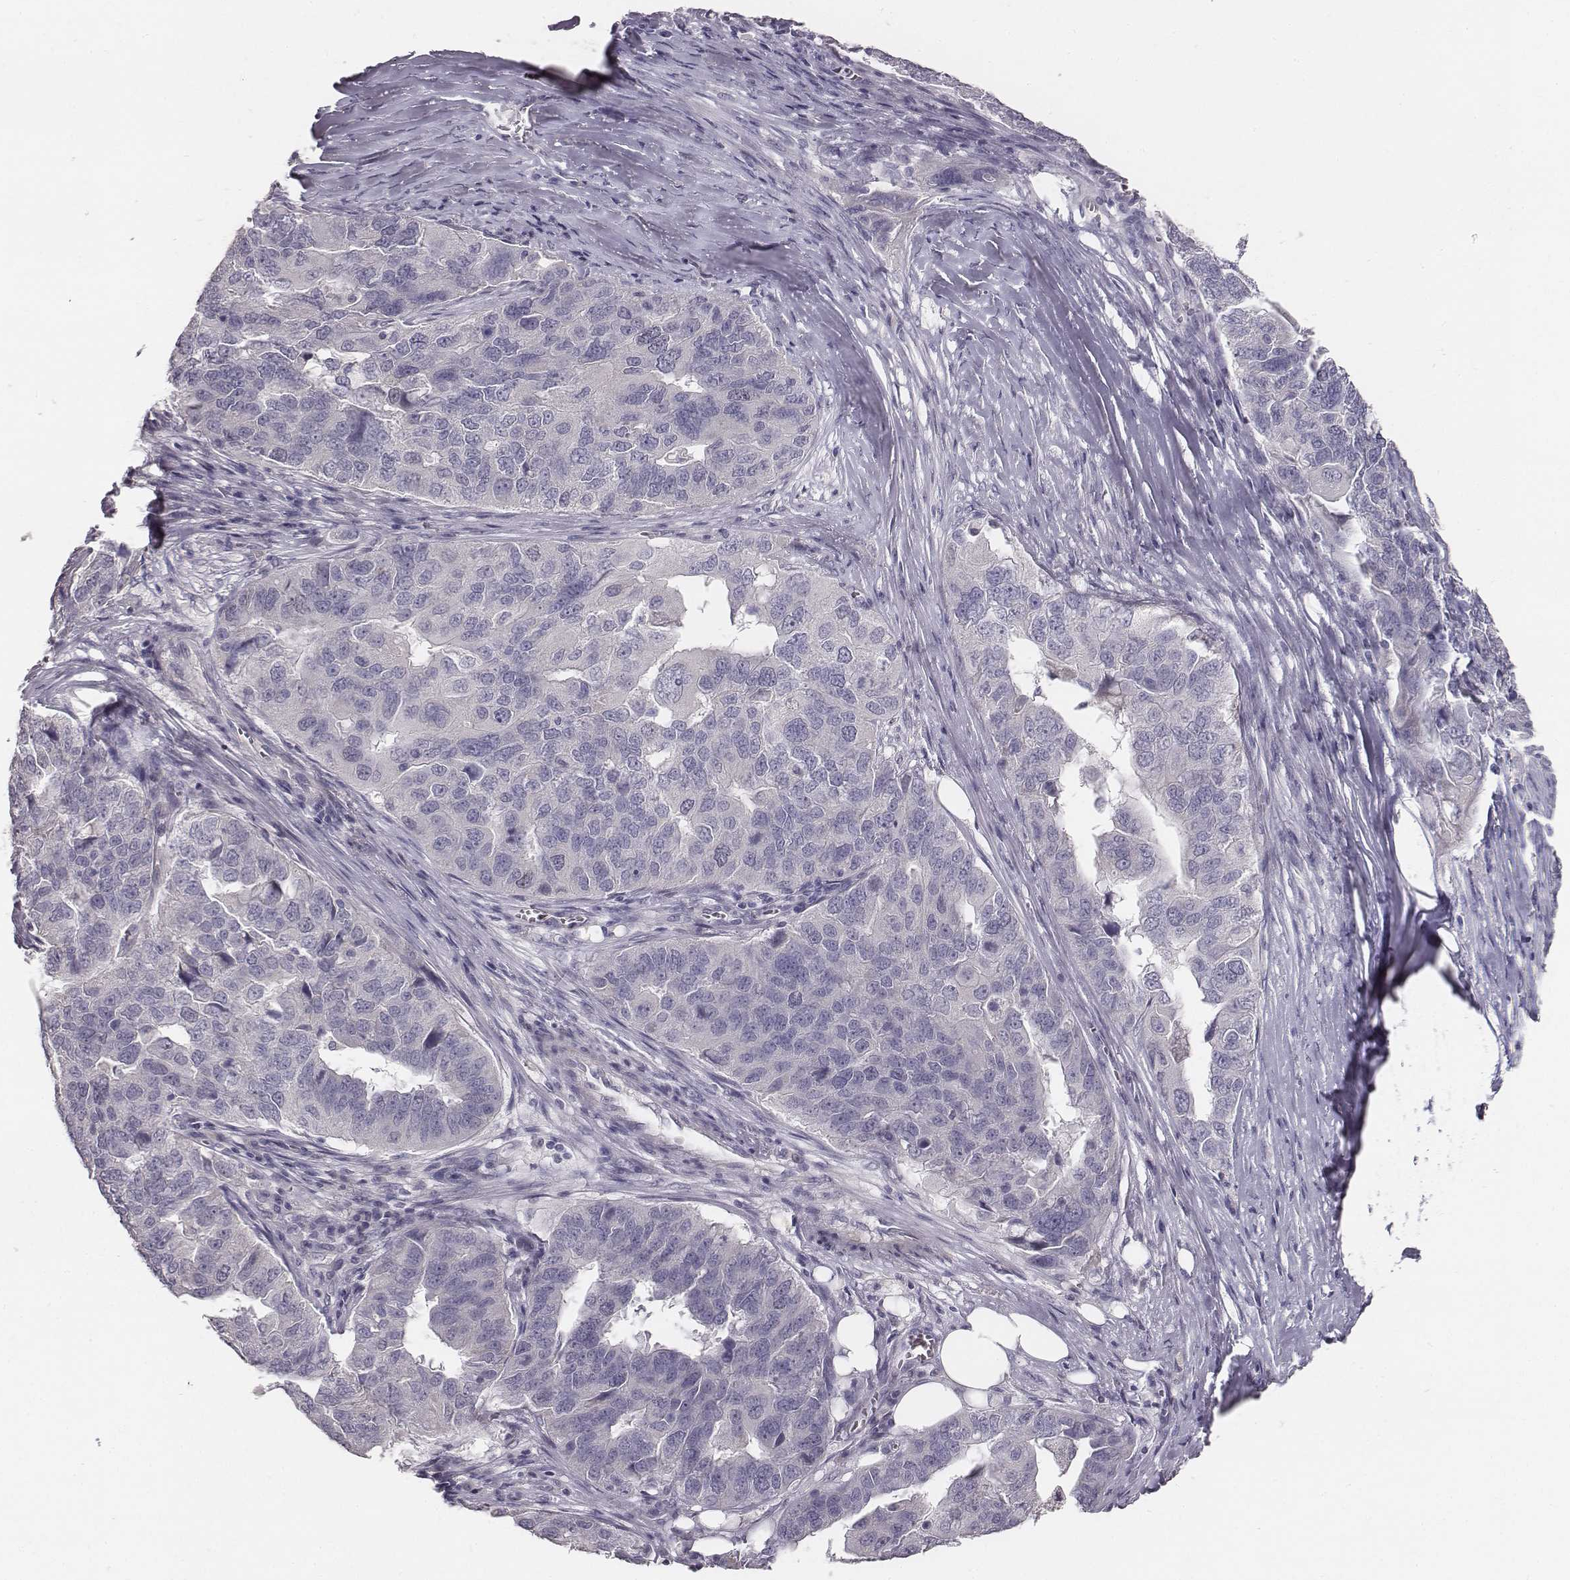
{"staining": {"intensity": "negative", "quantity": "none", "location": "none"}, "tissue": "ovarian cancer", "cell_type": "Tumor cells", "image_type": "cancer", "snomed": [{"axis": "morphology", "description": "Carcinoma, endometroid"}, {"axis": "topography", "description": "Soft tissue"}, {"axis": "topography", "description": "Ovary"}], "caption": "The photomicrograph exhibits no staining of tumor cells in endometroid carcinoma (ovarian).", "gene": "MYH6", "patient": {"sex": "female", "age": 52}}